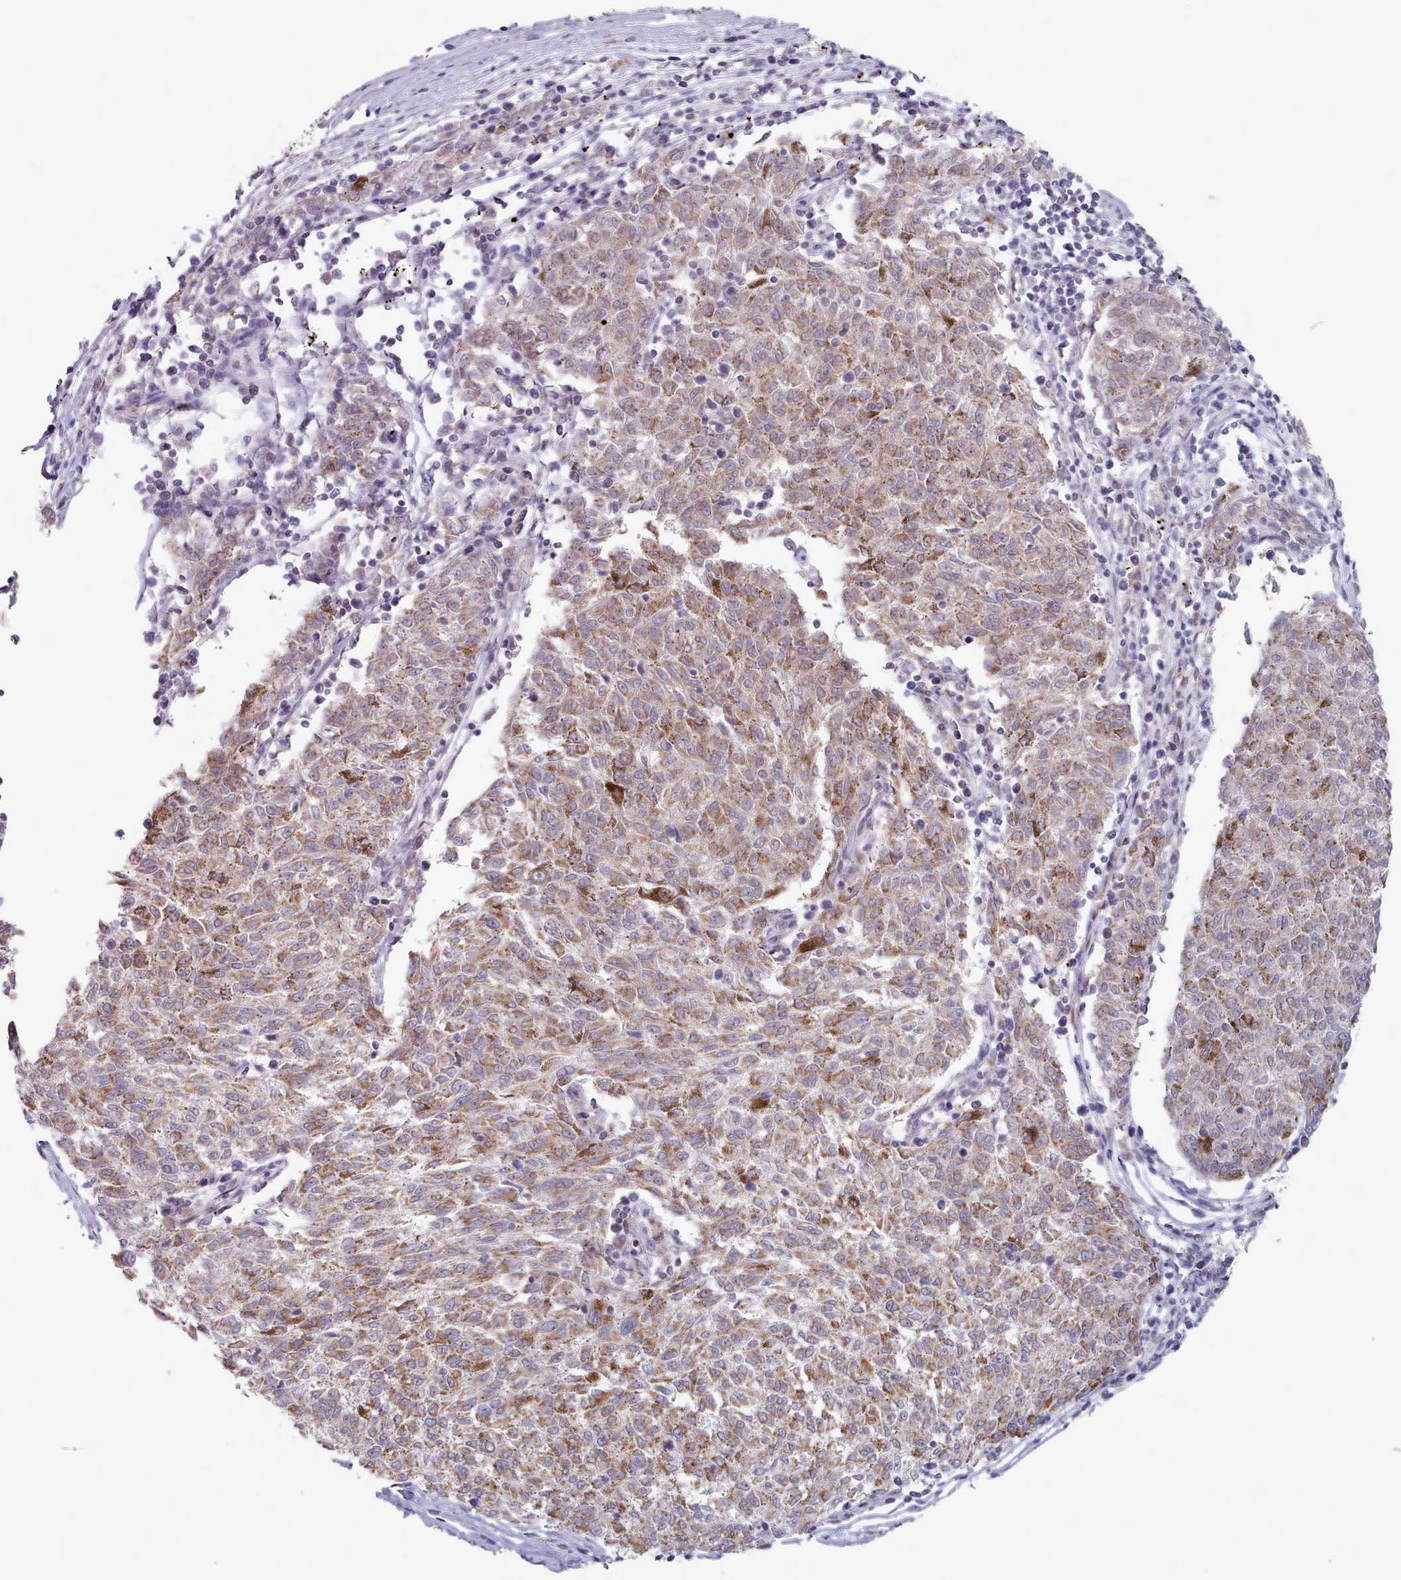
{"staining": {"intensity": "moderate", "quantity": ">75%", "location": "cytoplasmic/membranous"}, "tissue": "melanoma", "cell_type": "Tumor cells", "image_type": "cancer", "snomed": [{"axis": "morphology", "description": "Malignant melanoma, NOS"}, {"axis": "topography", "description": "Skin"}], "caption": "High-power microscopy captured an immunohistochemistry photomicrograph of malignant melanoma, revealing moderate cytoplasmic/membranous positivity in approximately >75% of tumor cells.", "gene": "TRARG1", "patient": {"sex": "female", "age": 72}}